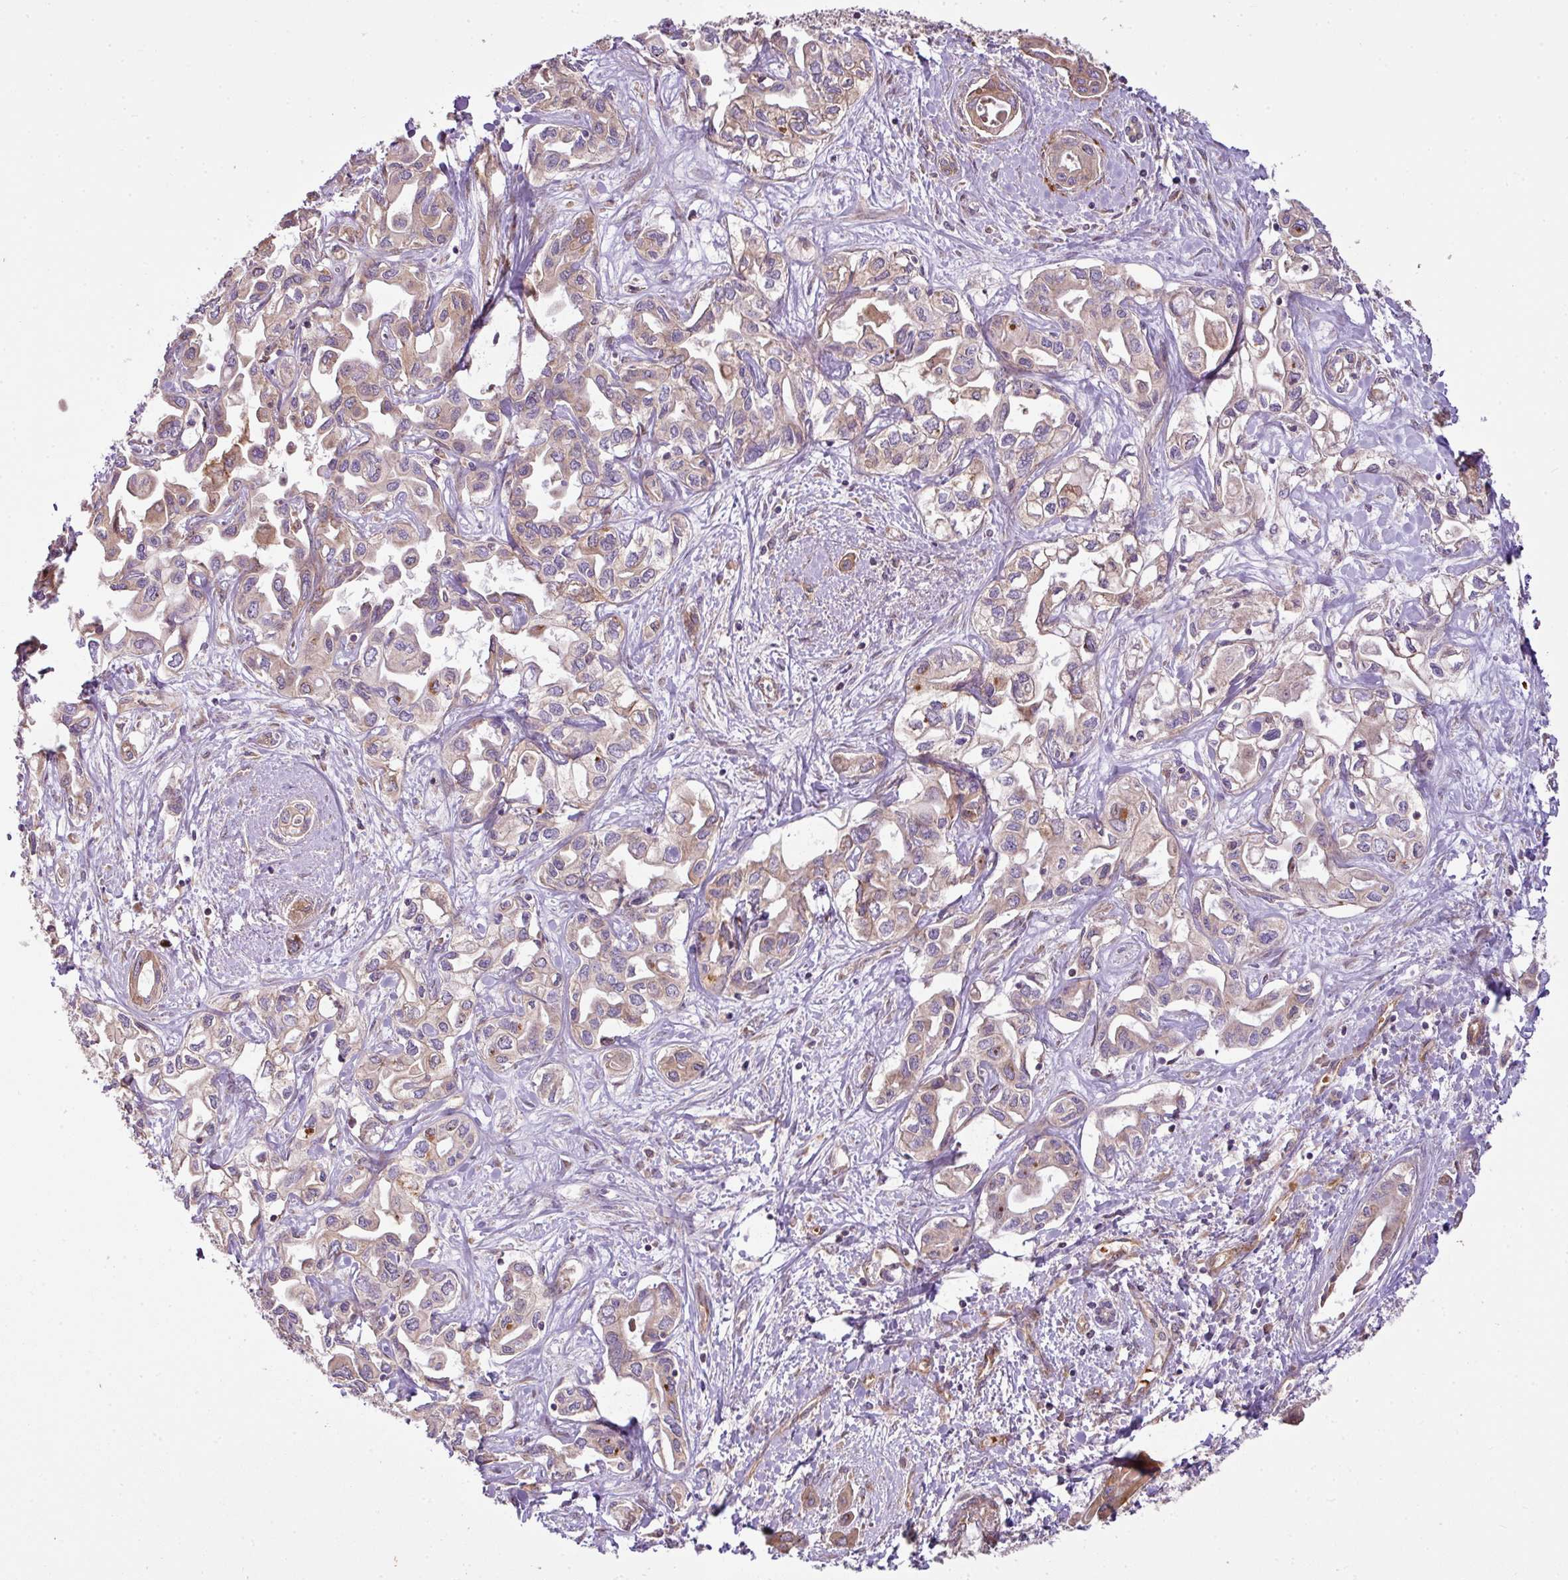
{"staining": {"intensity": "weak", "quantity": ">75%", "location": "cytoplasmic/membranous"}, "tissue": "liver cancer", "cell_type": "Tumor cells", "image_type": "cancer", "snomed": [{"axis": "morphology", "description": "Cholangiocarcinoma"}, {"axis": "topography", "description": "Liver"}], "caption": "Human liver cholangiocarcinoma stained with a protein marker reveals weak staining in tumor cells.", "gene": "COX18", "patient": {"sex": "female", "age": 64}}